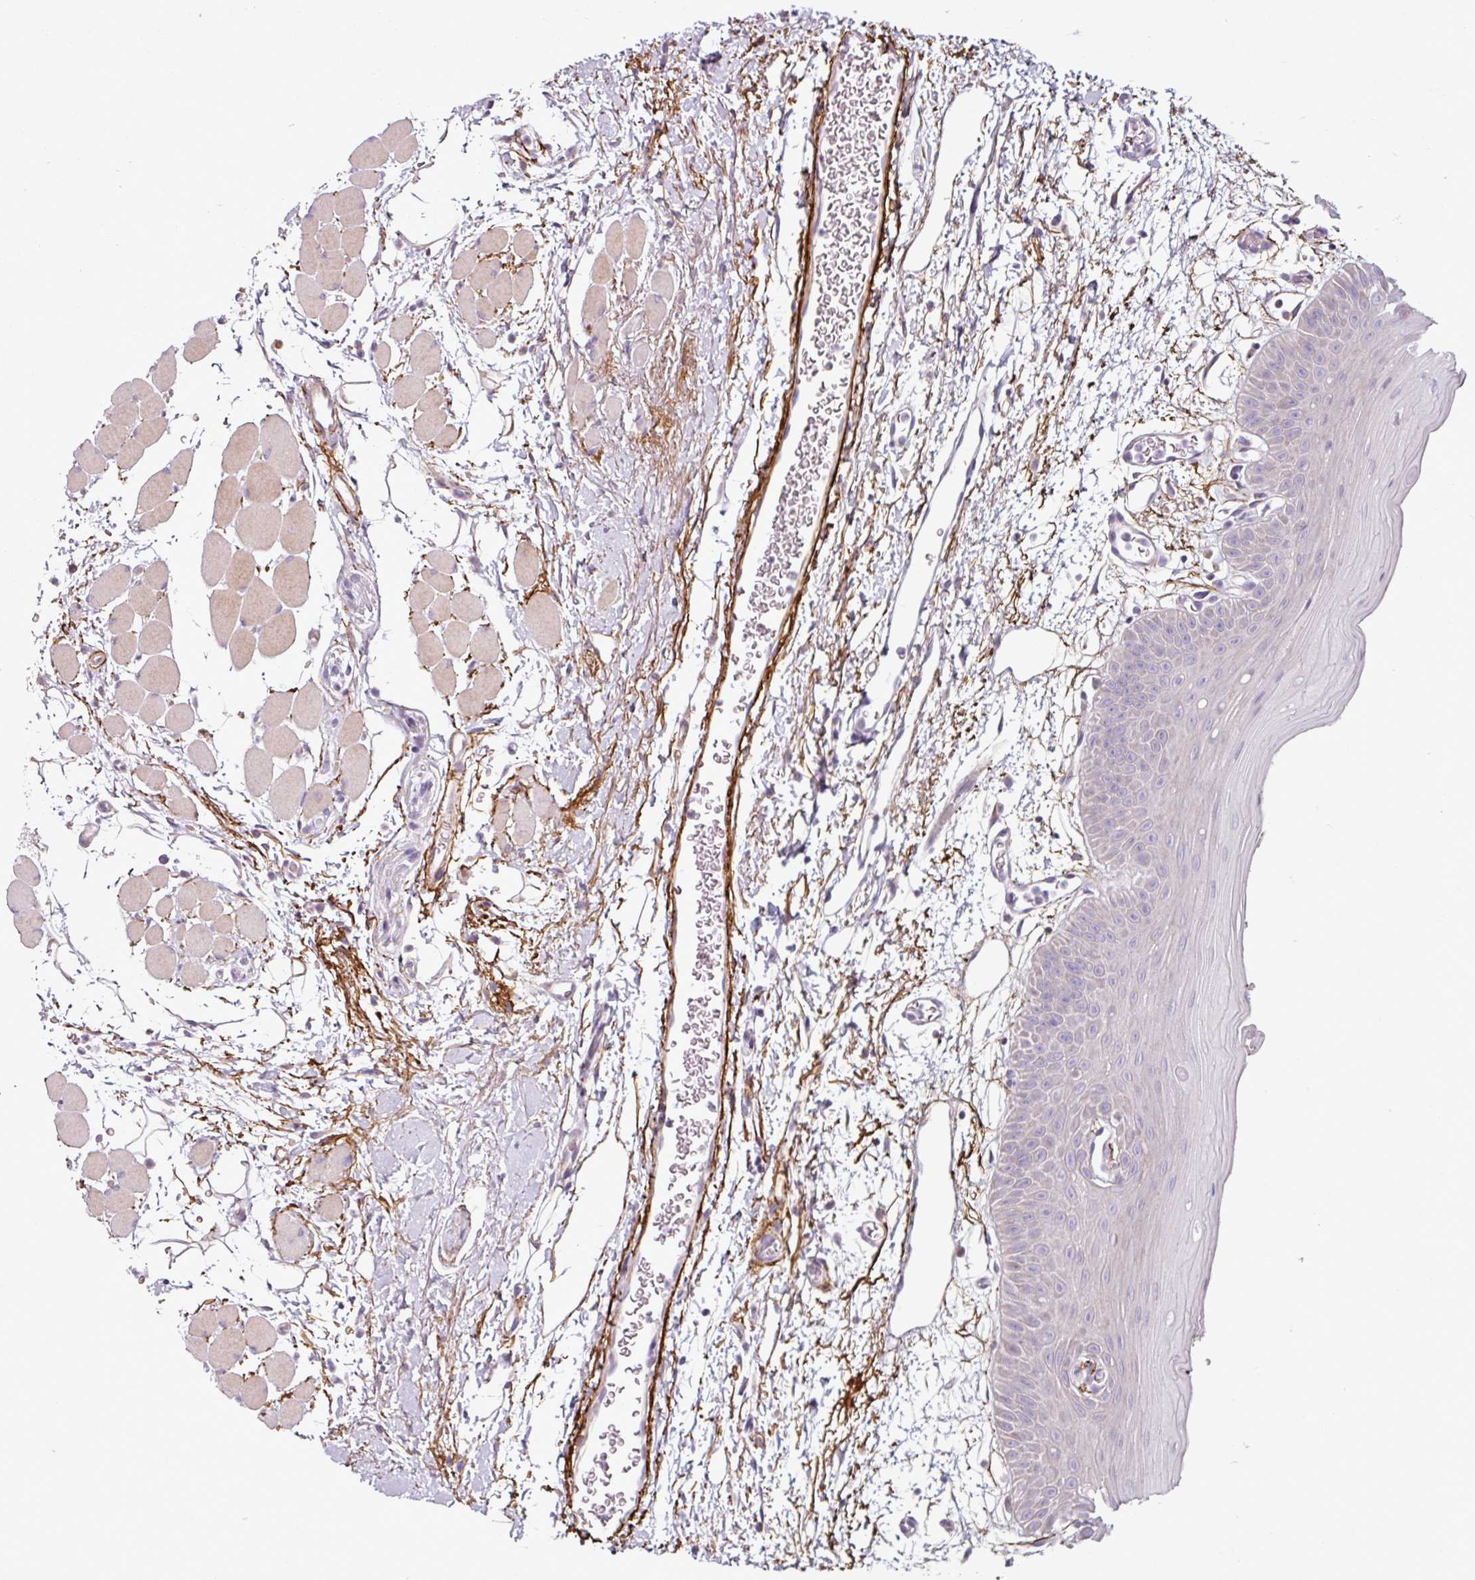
{"staining": {"intensity": "negative", "quantity": "none", "location": "none"}, "tissue": "oral mucosa", "cell_type": "Squamous epithelial cells", "image_type": "normal", "snomed": [{"axis": "morphology", "description": "Normal tissue, NOS"}, {"axis": "topography", "description": "Oral tissue"}, {"axis": "topography", "description": "Tounge, NOS"}], "caption": "The micrograph demonstrates no significant staining in squamous epithelial cells of oral mucosa.", "gene": "MTMR14", "patient": {"sex": "female", "age": 59}}